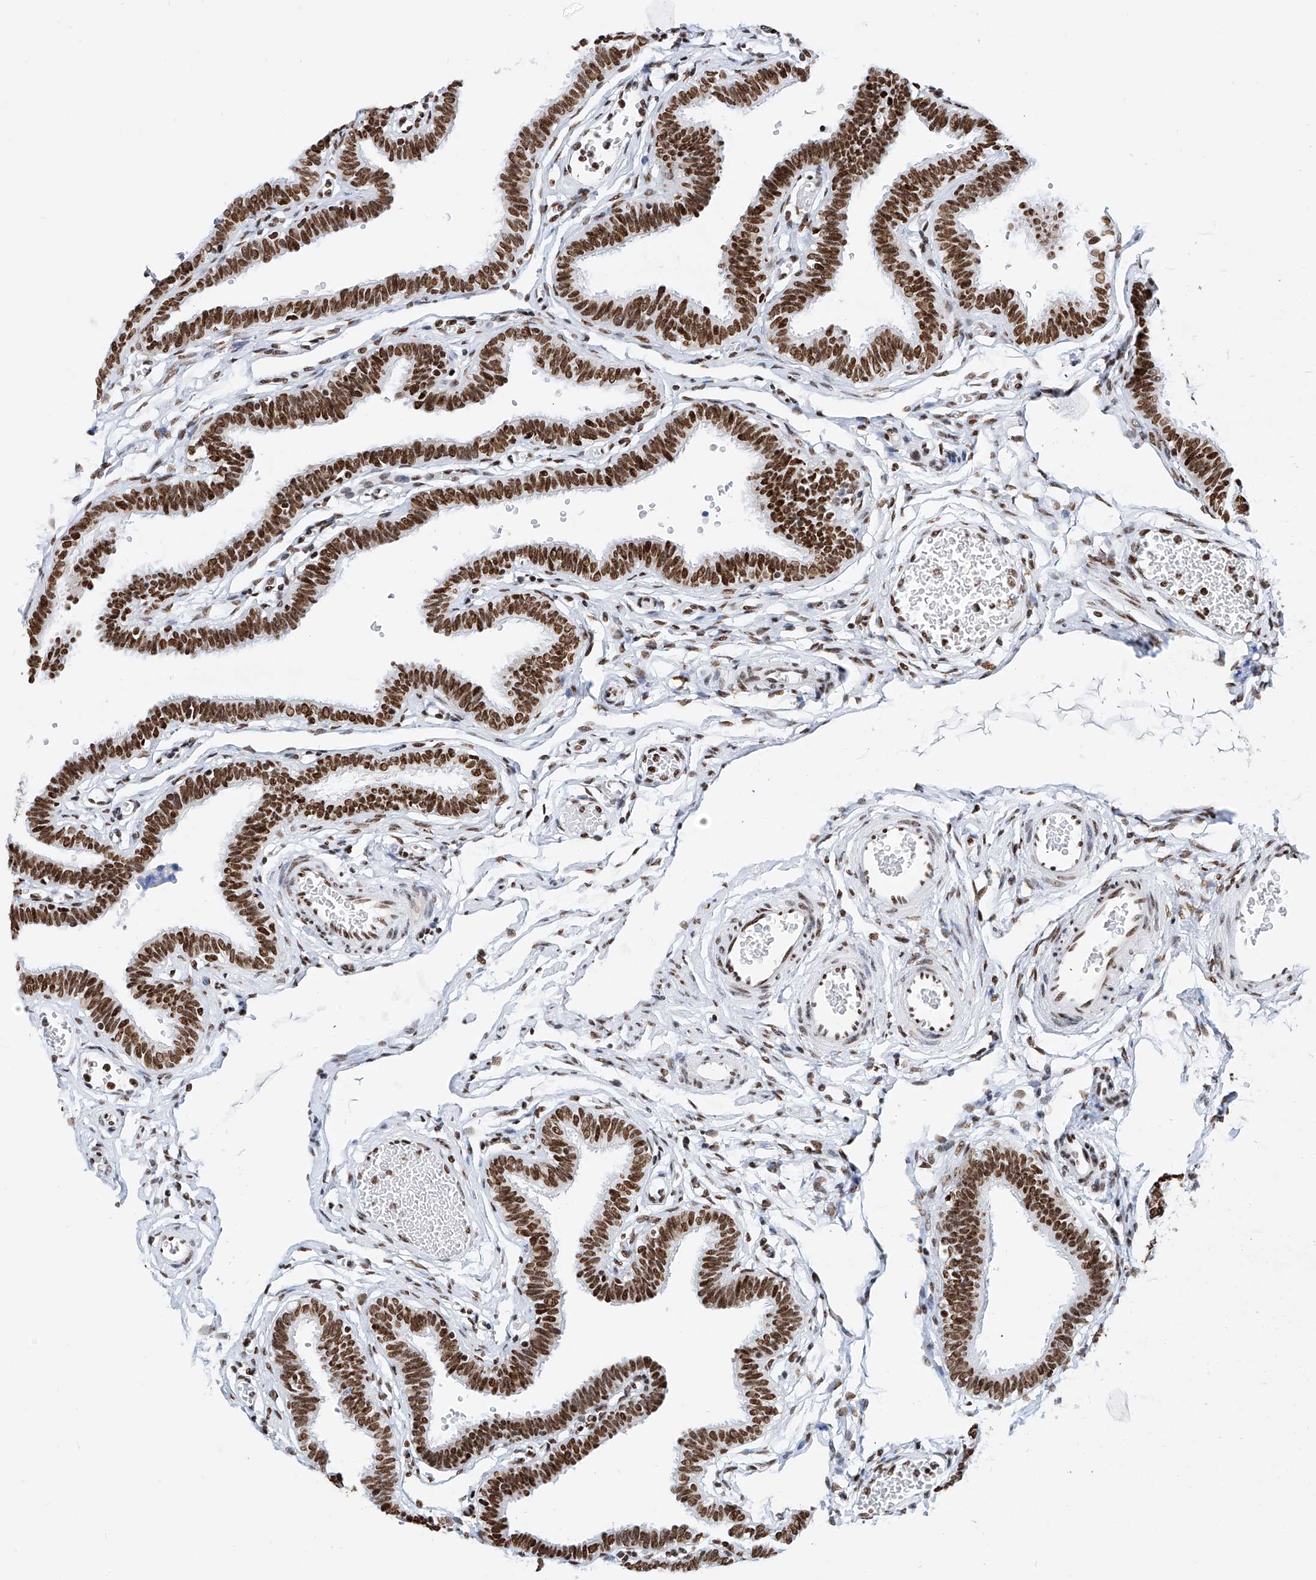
{"staining": {"intensity": "strong", "quantity": ">75%", "location": "nuclear"}, "tissue": "fallopian tube", "cell_type": "Glandular cells", "image_type": "normal", "snomed": [{"axis": "morphology", "description": "Normal tissue, NOS"}, {"axis": "topography", "description": "Fallopian tube"}, {"axis": "topography", "description": "Ovary"}], "caption": "Immunohistochemical staining of unremarkable fallopian tube exhibits high levels of strong nuclear expression in approximately >75% of glandular cells. (Stains: DAB in brown, nuclei in blue, Microscopy: brightfield microscopy at high magnification).", "gene": "SRSF6", "patient": {"sex": "female", "age": 23}}